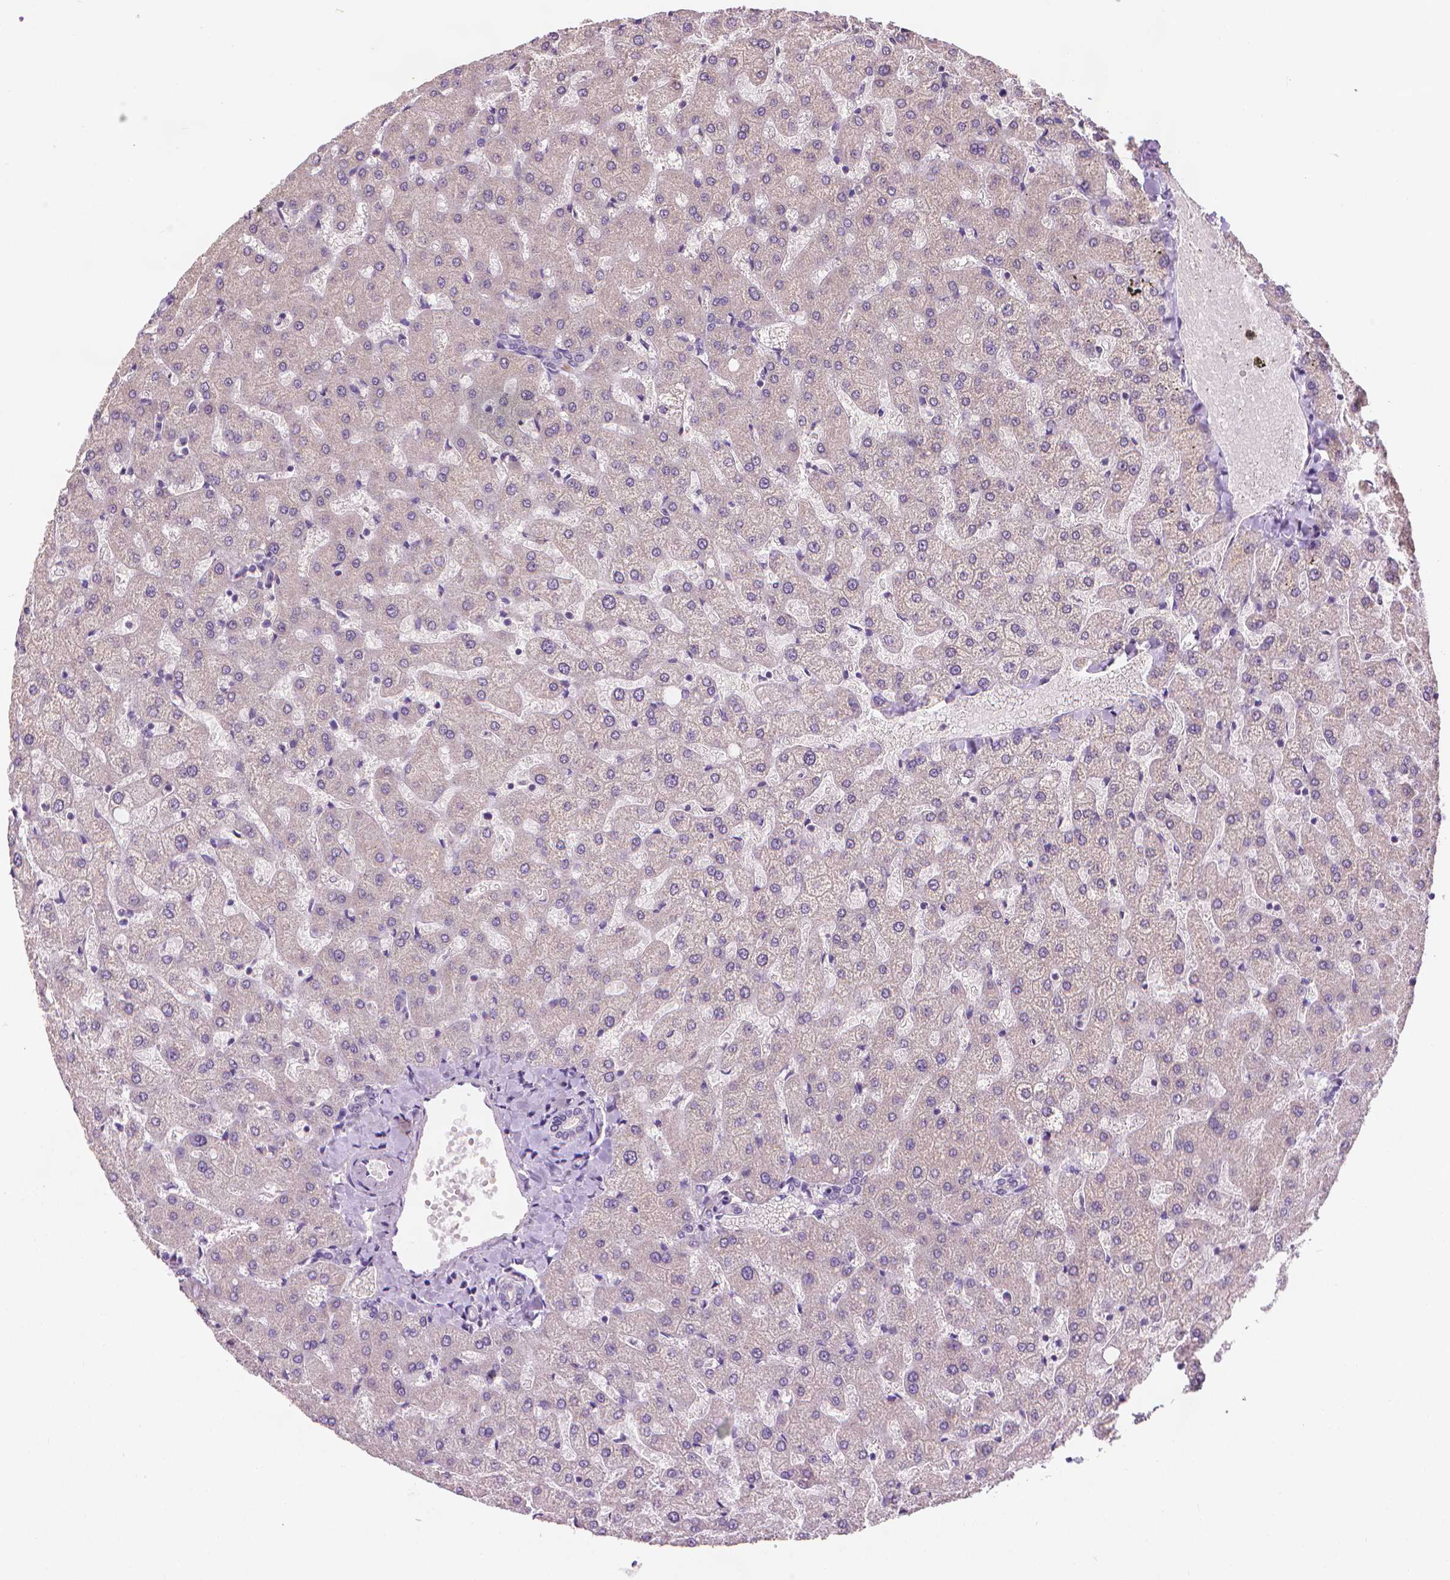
{"staining": {"intensity": "negative", "quantity": "none", "location": "none"}, "tissue": "liver", "cell_type": "Cholangiocytes", "image_type": "normal", "snomed": [{"axis": "morphology", "description": "Normal tissue, NOS"}, {"axis": "topography", "description": "Liver"}], "caption": "Immunohistochemistry of normal liver reveals no staining in cholangiocytes.", "gene": "FASN", "patient": {"sex": "female", "age": 50}}